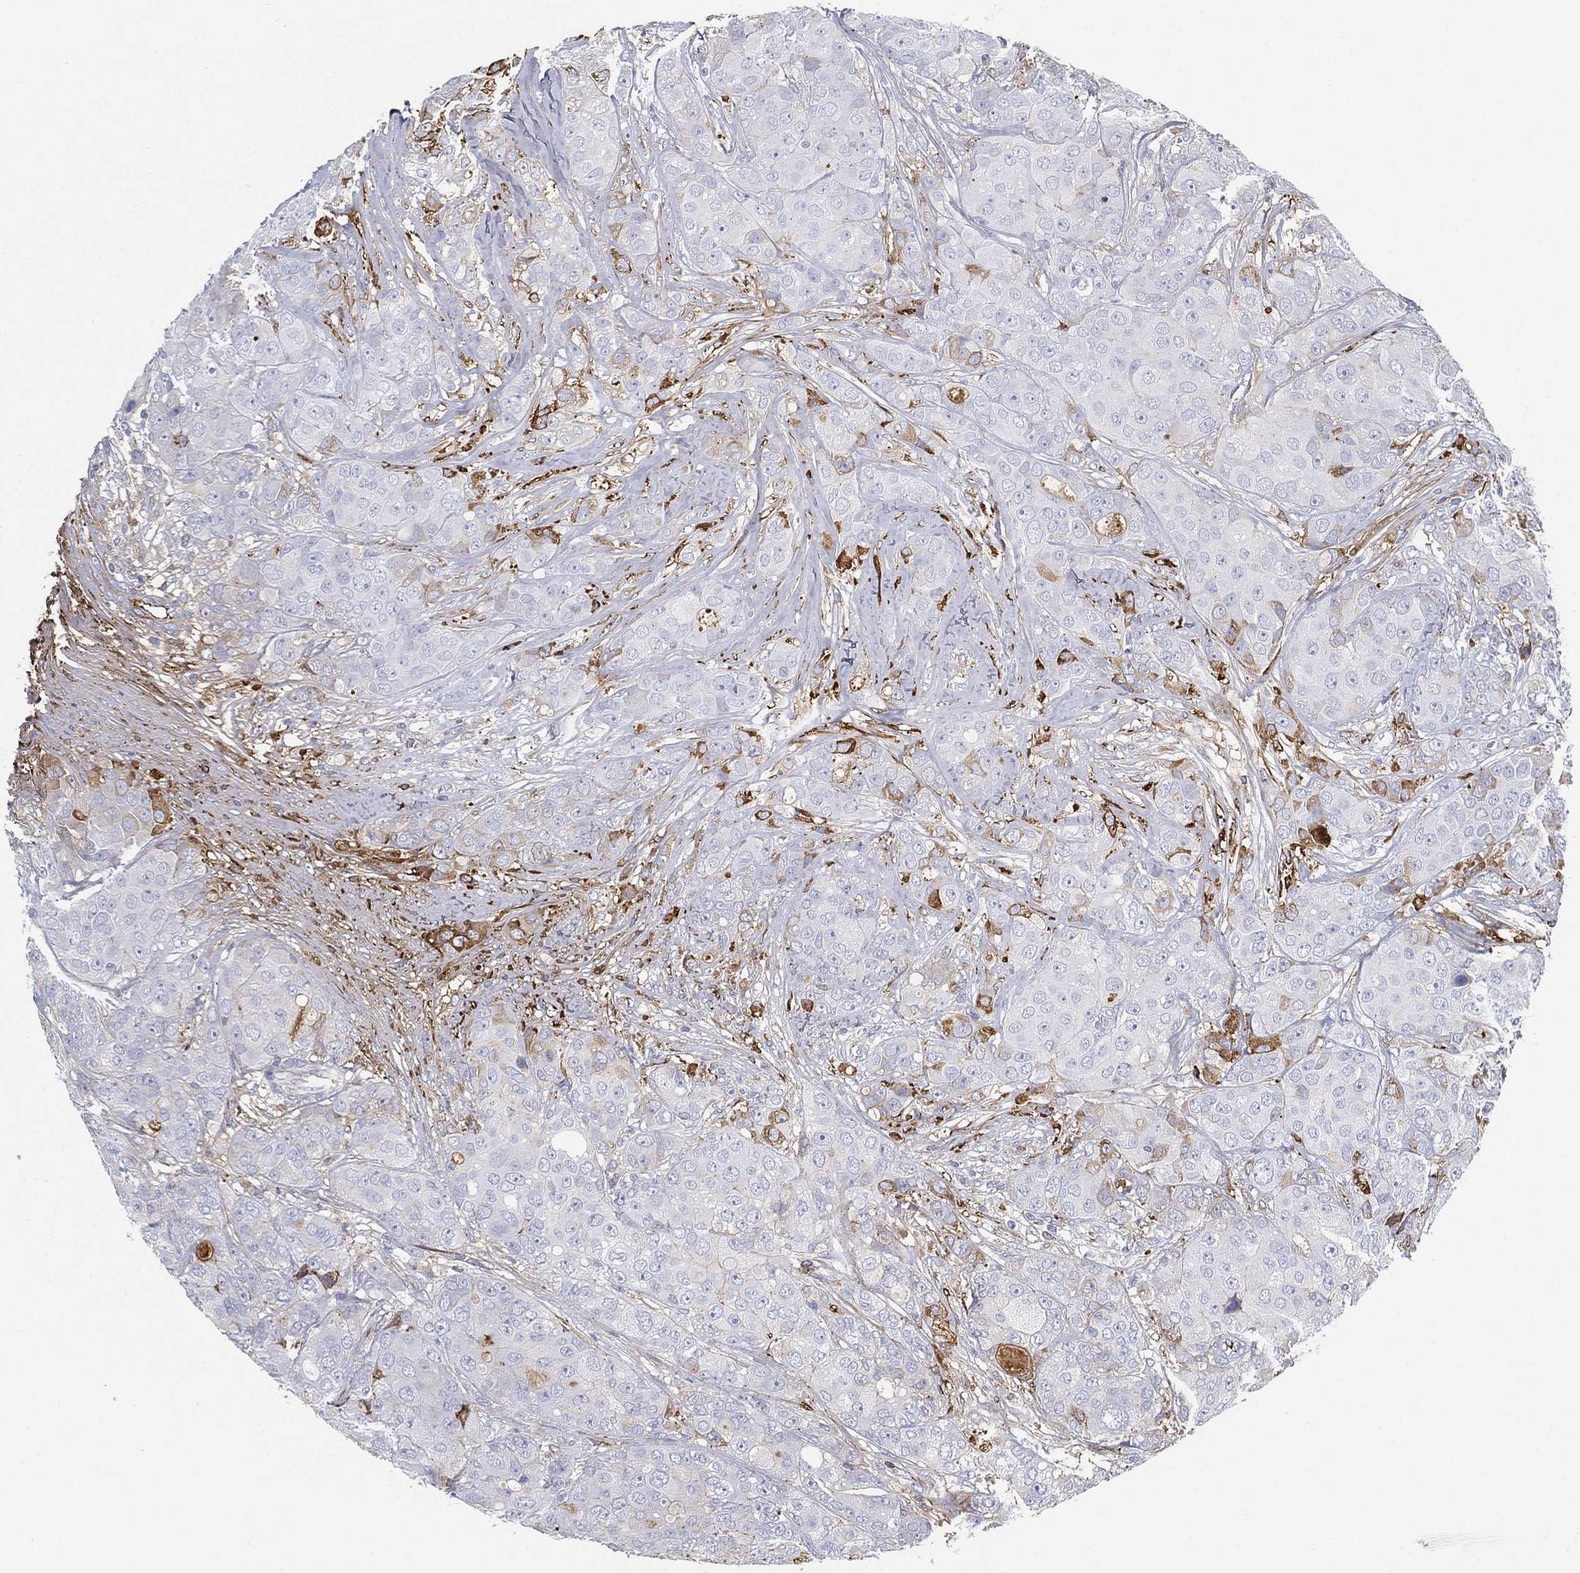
{"staining": {"intensity": "moderate", "quantity": "<25%", "location": "cytoplasmic/membranous"}, "tissue": "breast cancer", "cell_type": "Tumor cells", "image_type": "cancer", "snomed": [{"axis": "morphology", "description": "Duct carcinoma"}, {"axis": "topography", "description": "Breast"}], "caption": "A brown stain highlights moderate cytoplasmic/membranous staining of a protein in breast cancer (infiltrating ductal carcinoma) tumor cells. The staining is performed using DAB brown chromogen to label protein expression. The nuclei are counter-stained blue using hematoxylin.", "gene": "IFNB1", "patient": {"sex": "female", "age": 43}}